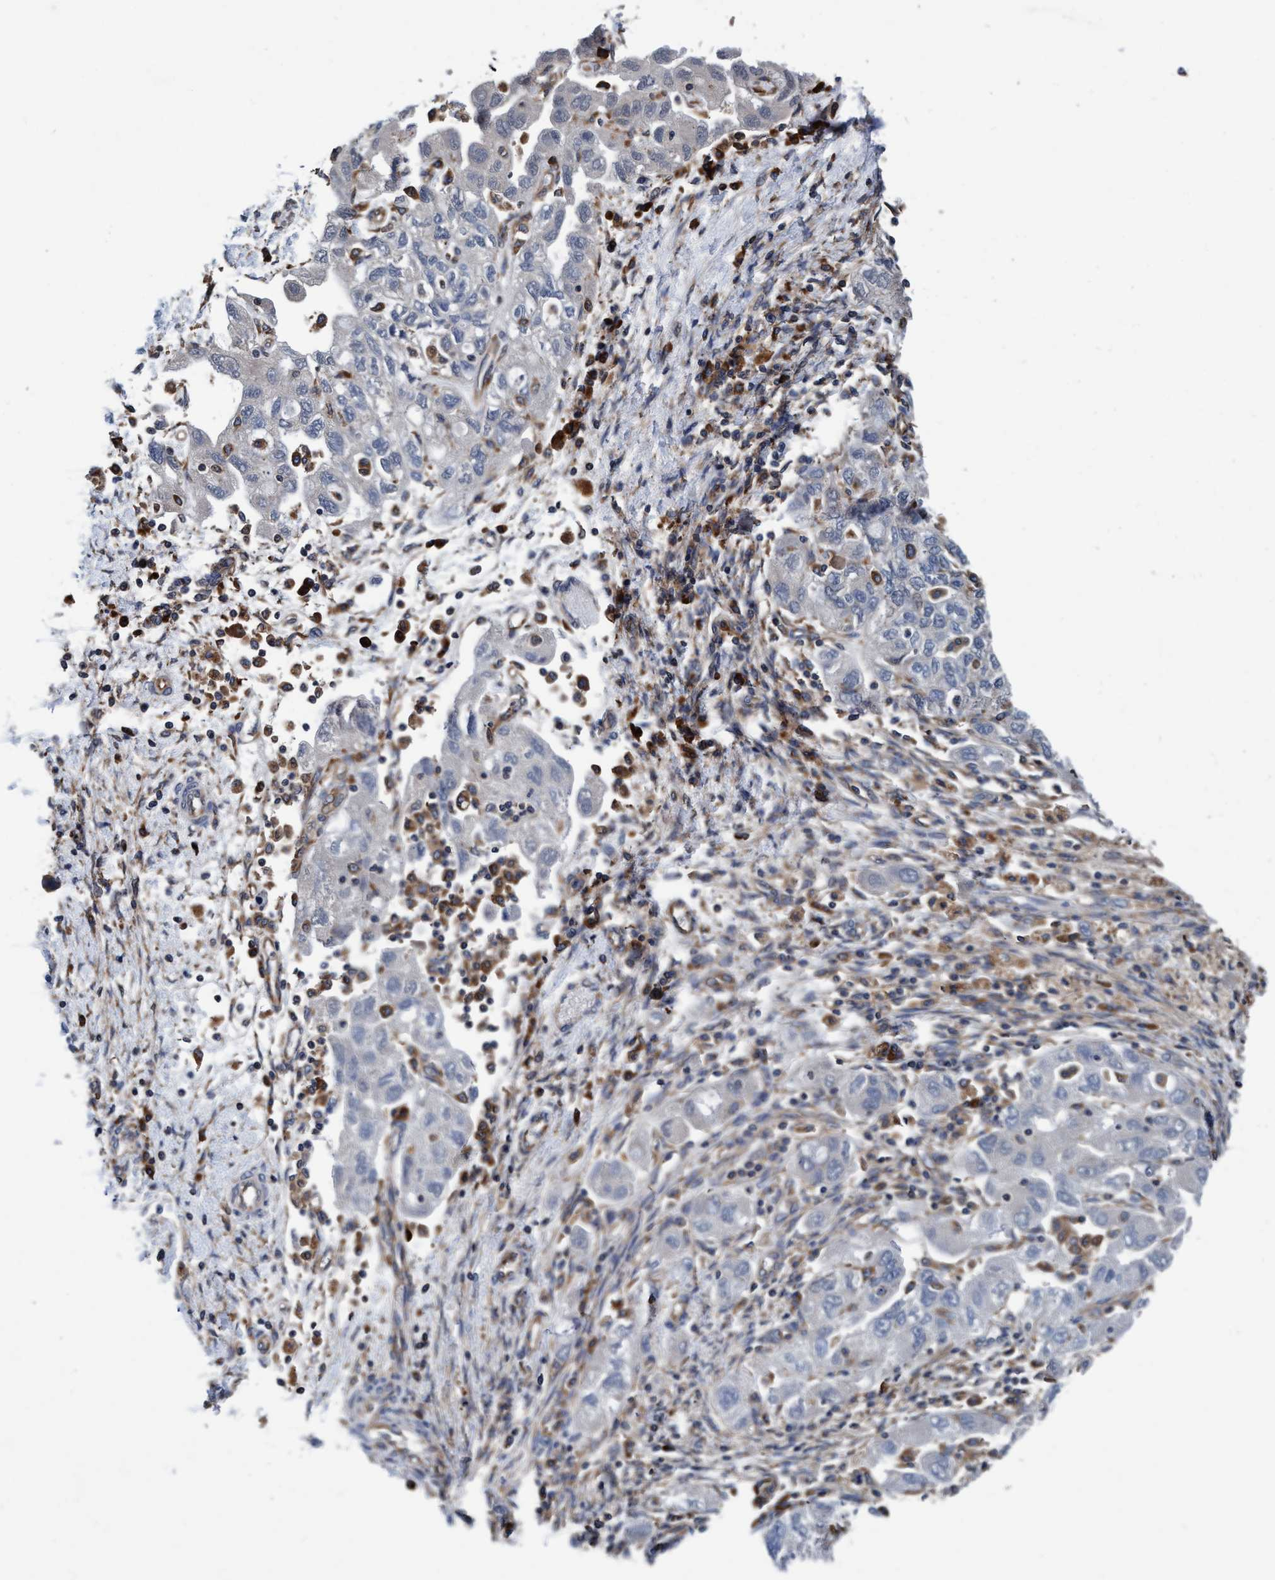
{"staining": {"intensity": "negative", "quantity": "none", "location": "none"}, "tissue": "ovarian cancer", "cell_type": "Tumor cells", "image_type": "cancer", "snomed": [{"axis": "morphology", "description": "Carcinoma, NOS"}, {"axis": "morphology", "description": "Cystadenocarcinoma, serous, NOS"}, {"axis": "topography", "description": "Ovary"}], "caption": "Immunohistochemistry (IHC) image of human ovarian cancer stained for a protein (brown), which exhibits no staining in tumor cells. The staining is performed using DAB (3,3'-diaminobenzidine) brown chromogen with nuclei counter-stained in using hematoxylin.", "gene": "ENDOG", "patient": {"sex": "female", "age": 69}}